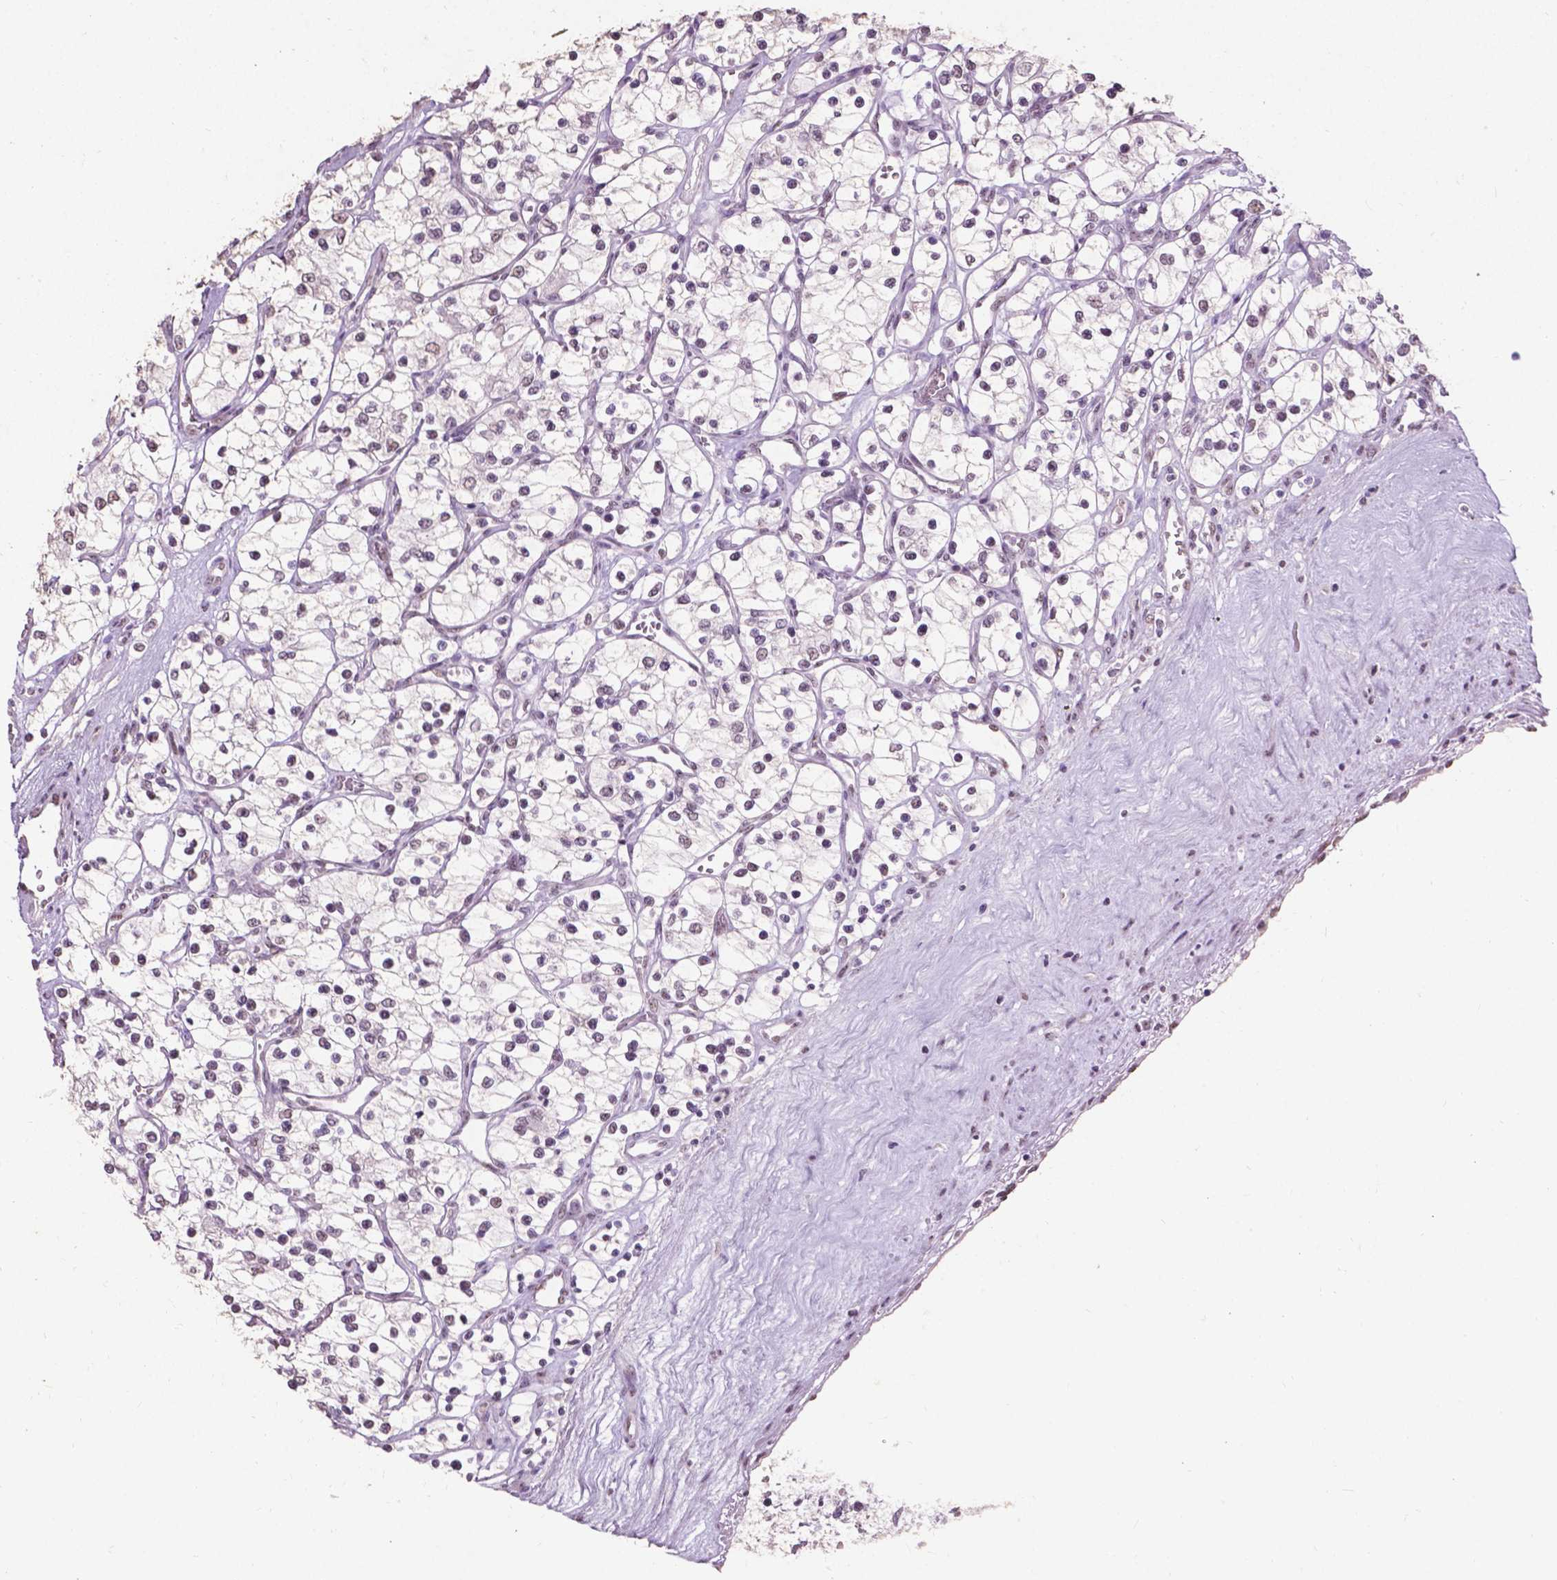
{"staining": {"intensity": "negative", "quantity": "none", "location": "none"}, "tissue": "renal cancer", "cell_type": "Tumor cells", "image_type": "cancer", "snomed": [{"axis": "morphology", "description": "Adenocarcinoma, NOS"}, {"axis": "topography", "description": "Kidney"}], "caption": "Tumor cells are negative for protein expression in human renal cancer.", "gene": "COIL", "patient": {"sex": "female", "age": 69}}